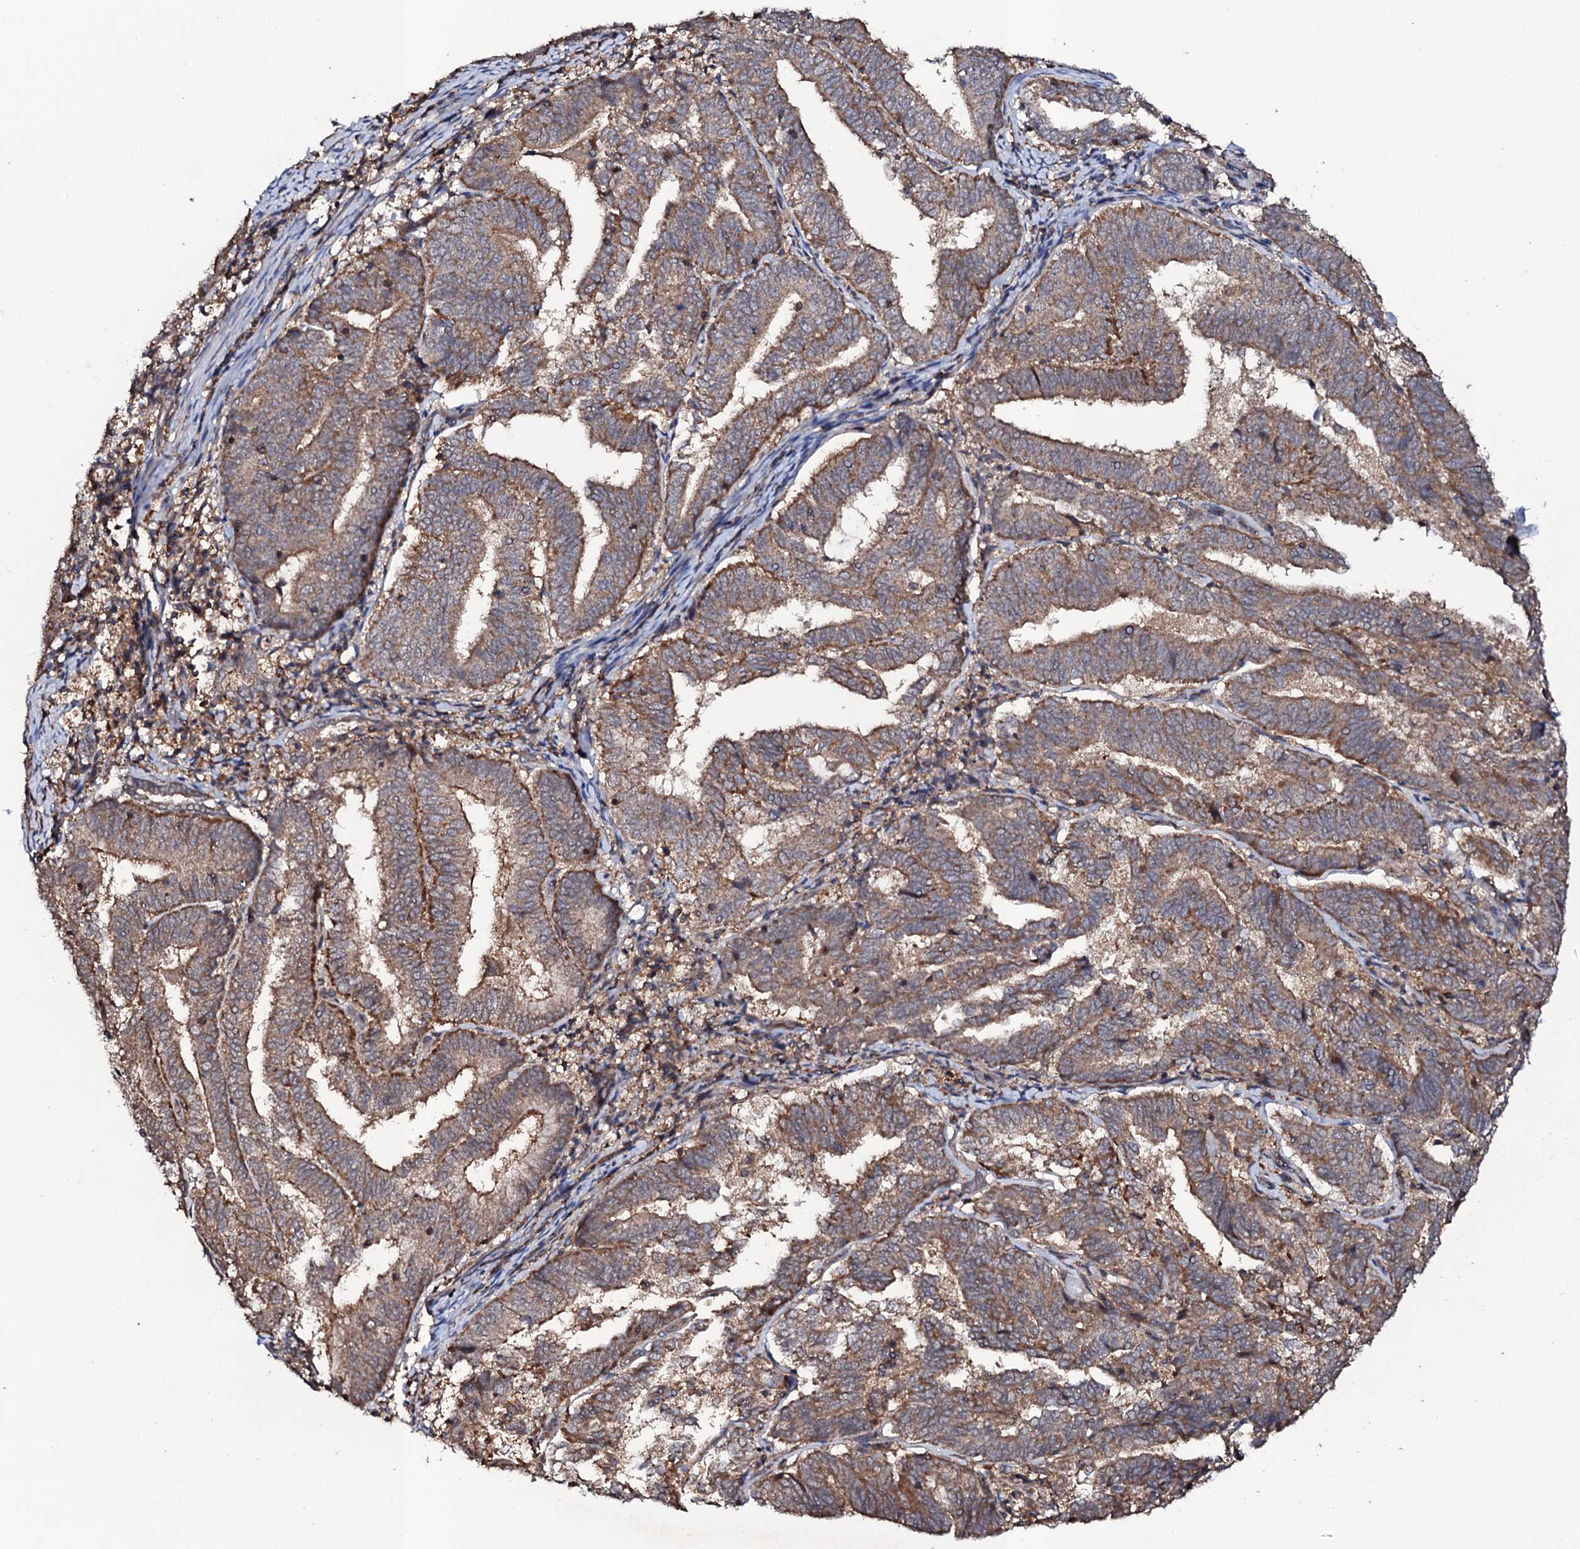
{"staining": {"intensity": "moderate", "quantity": ">75%", "location": "cytoplasmic/membranous"}, "tissue": "endometrial cancer", "cell_type": "Tumor cells", "image_type": "cancer", "snomed": [{"axis": "morphology", "description": "Adenocarcinoma, NOS"}, {"axis": "topography", "description": "Endometrium"}], "caption": "Immunohistochemical staining of human endometrial cancer exhibits medium levels of moderate cytoplasmic/membranous staining in approximately >75% of tumor cells.", "gene": "COG6", "patient": {"sex": "female", "age": 80}}